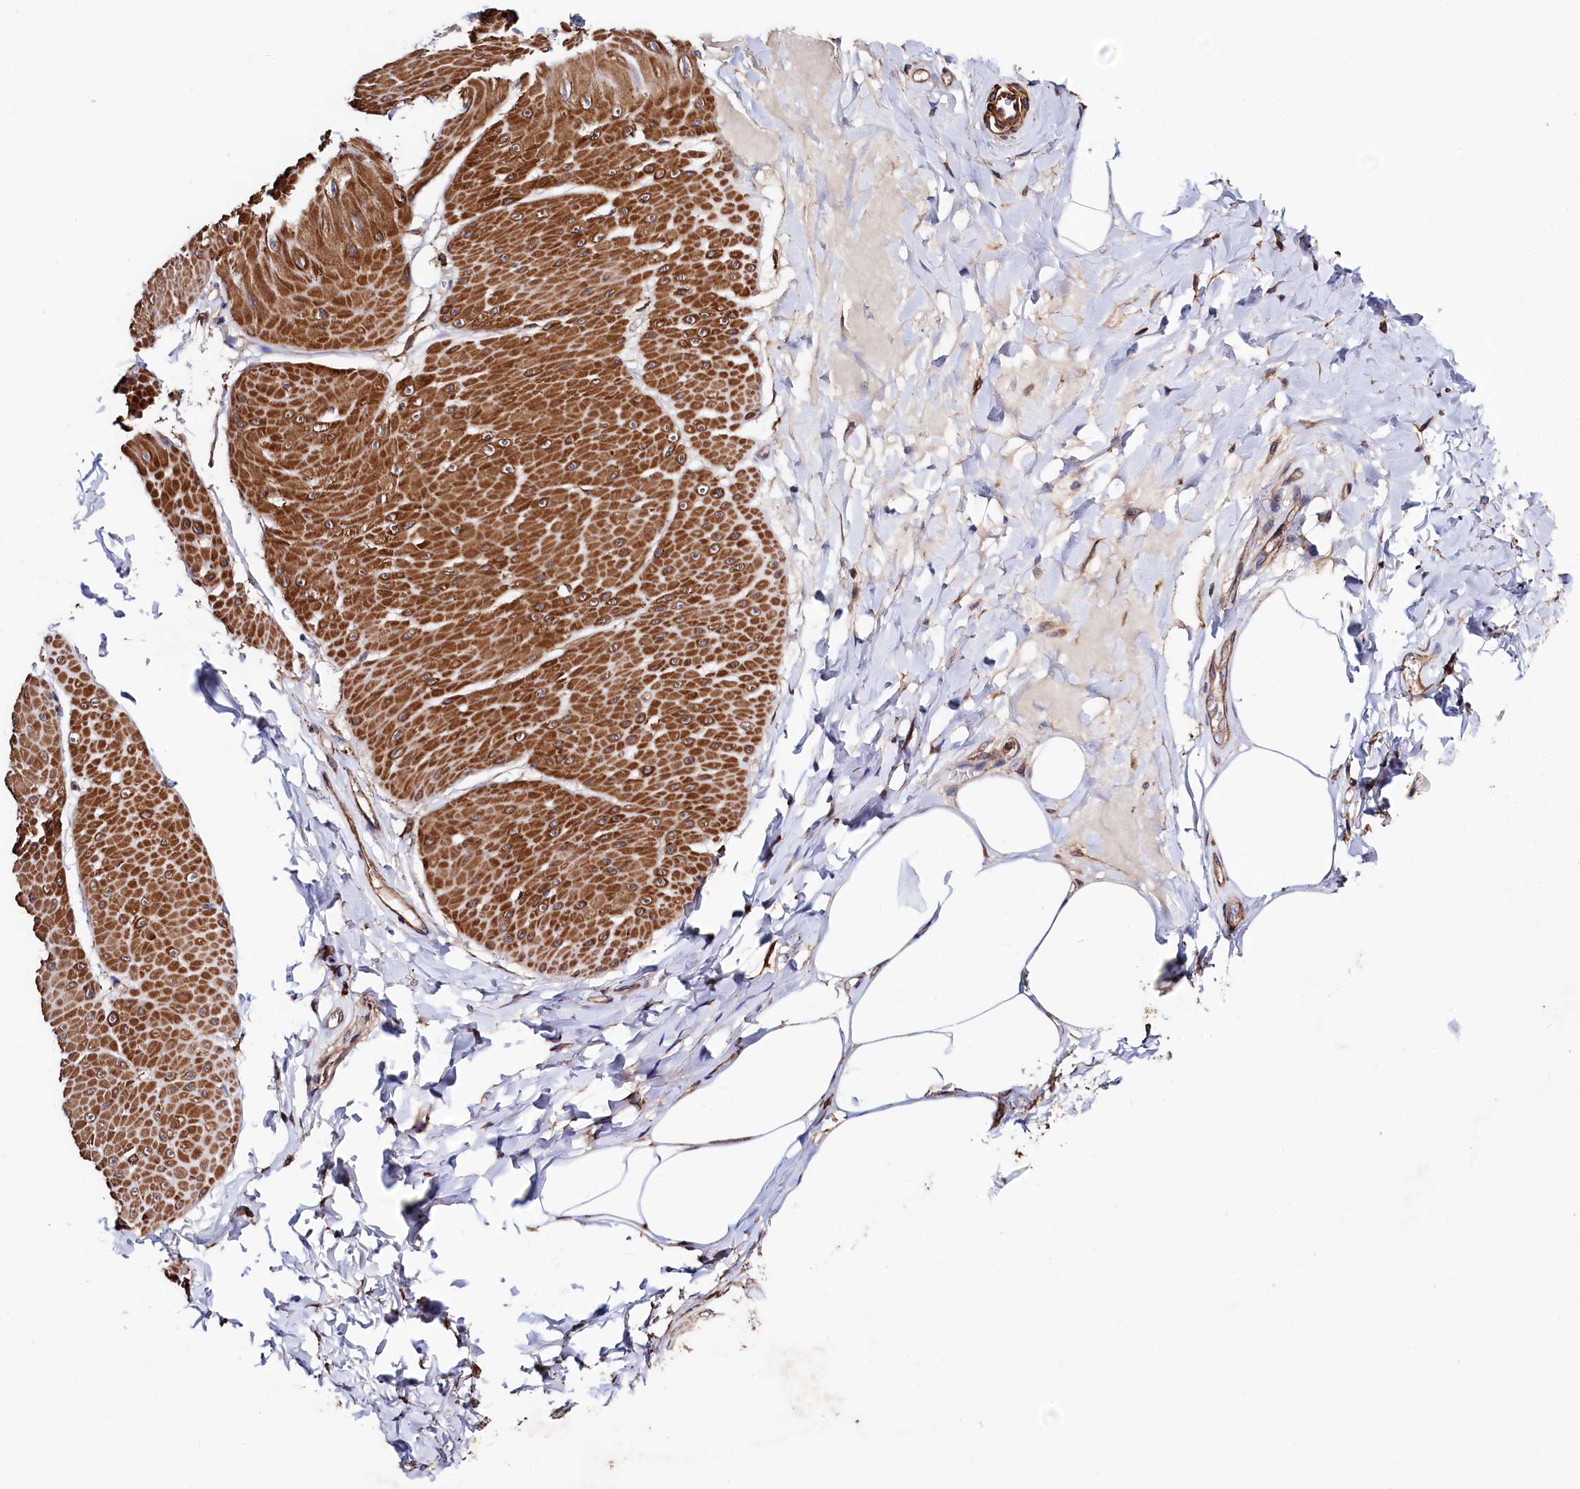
{"staining": {"intensity": "moderate", "quantity": ">75%", "location": "cytoplasmic/membranous"}, "tissue": "smooth muscle", "cell_type": "Smooth muscle cells", "image_type": "normal", "snomed": [{"axis": "morphology", "description": "Urothelial carcinoma, High grade"}, {"axis": "topography", "description": "Urinary bladder"}], "caption": "Immunohistochemical staining of normal human smooth muscle demonstrates medium levels of moderate cytoplasmic/membranous staining in approximately >75% of smooth muscle cells.", "gene": "STAMBPL1", "patient": {"sex": "male", "age": 46}}